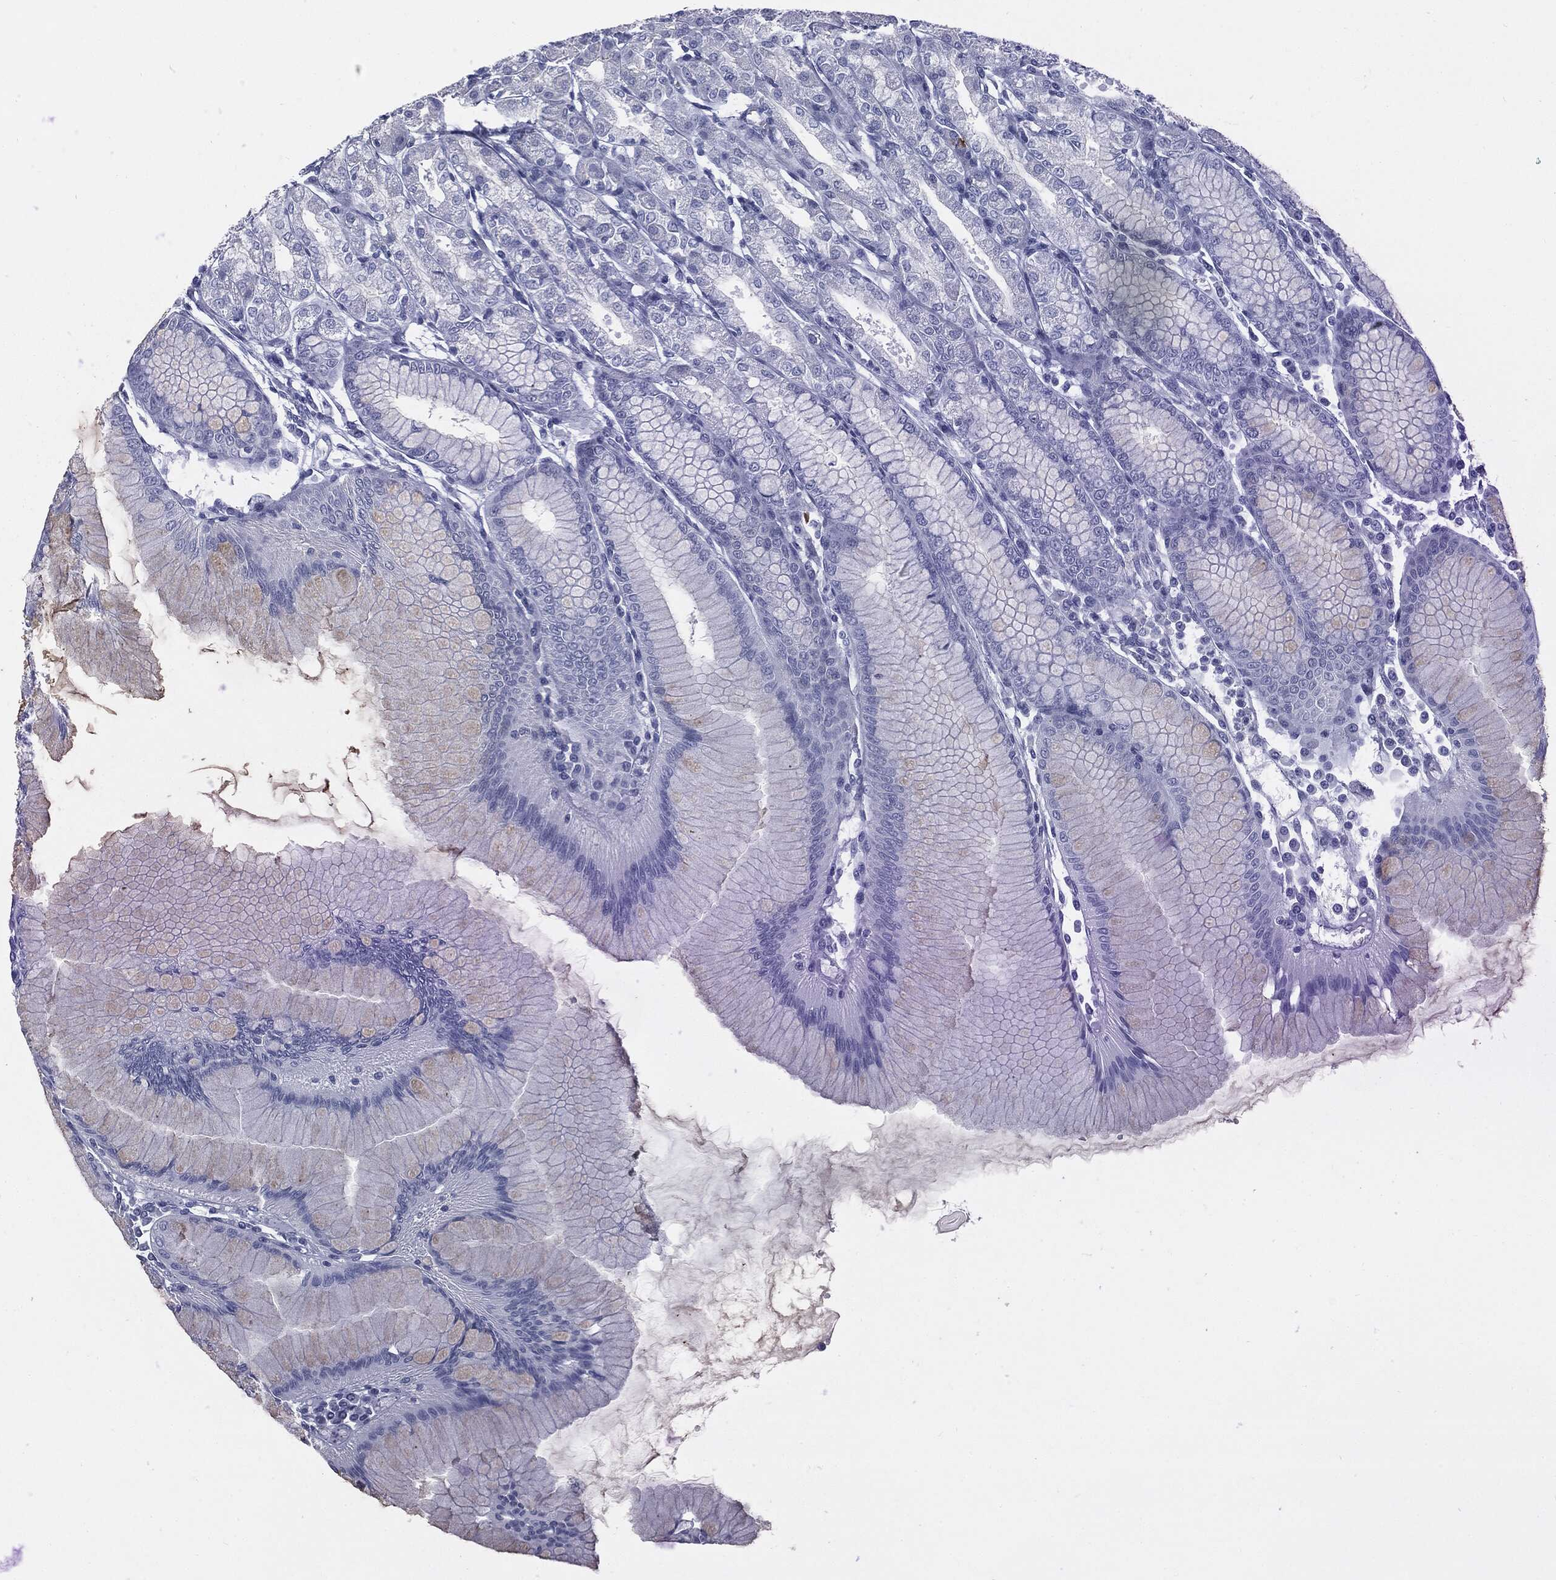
{"staining": {"intensity": "negative", "quantity": "none", "location": "none"}, "tissue": "stomach", "cell_type": "Glandular cells", "image_type": "normal", "snomed": [{"axis": "morphology", "description": "Normal tissue, NOS"}, {"axis": "topography", "description": "Stomach"}], "caption": "A high-resolution photomicrograph shows immunohistochemistry (IHC) staining of normal stomach, which reveals no significant positivity in glandular cells.", "gene": "TPO", "patient": {"sex": "female", "age": 57}}